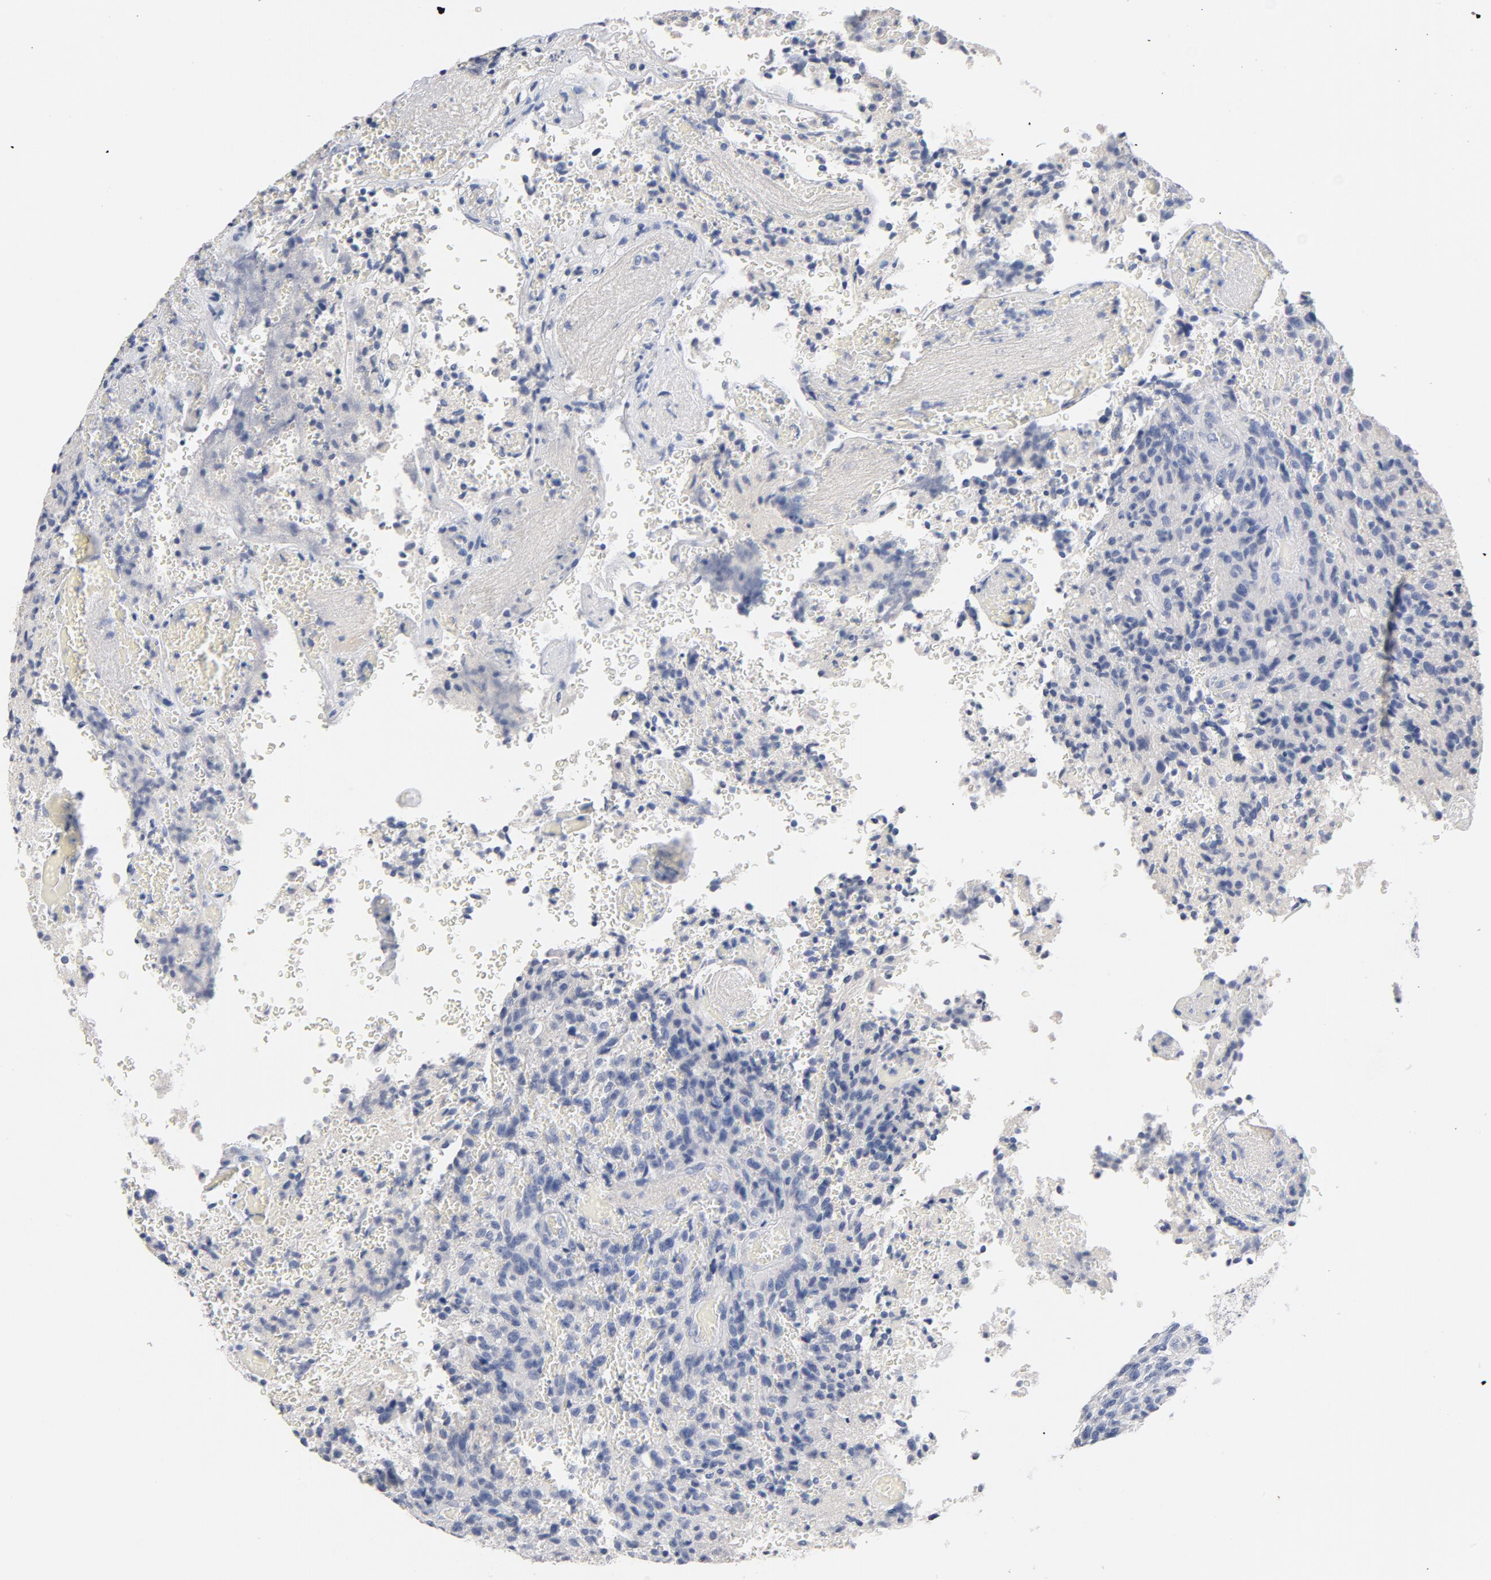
{"staining": {"intensity": "negative", "quantity": "none", "location": "none"}, "tissue": "glioma", "cell_type": "Tumor cells", "image_type": "cancer", "snomed": [{"axis": "morphology", "description": "Normal tissue, NOS"}, {"axis": "morphology", "description": "Glioma, malignant, High grade"}, {"axis": "topography", "description": "Cerebral cortex"}], "caption": "This histopathology image is of malignant glioma (high-grade) stained with IHC to label a protein in brown with the nuclei are counter-stained blue. There is no expression in tumor cells.", "gene": "ZCCHC13", "patient": {"sex": "male", "age": 56}}